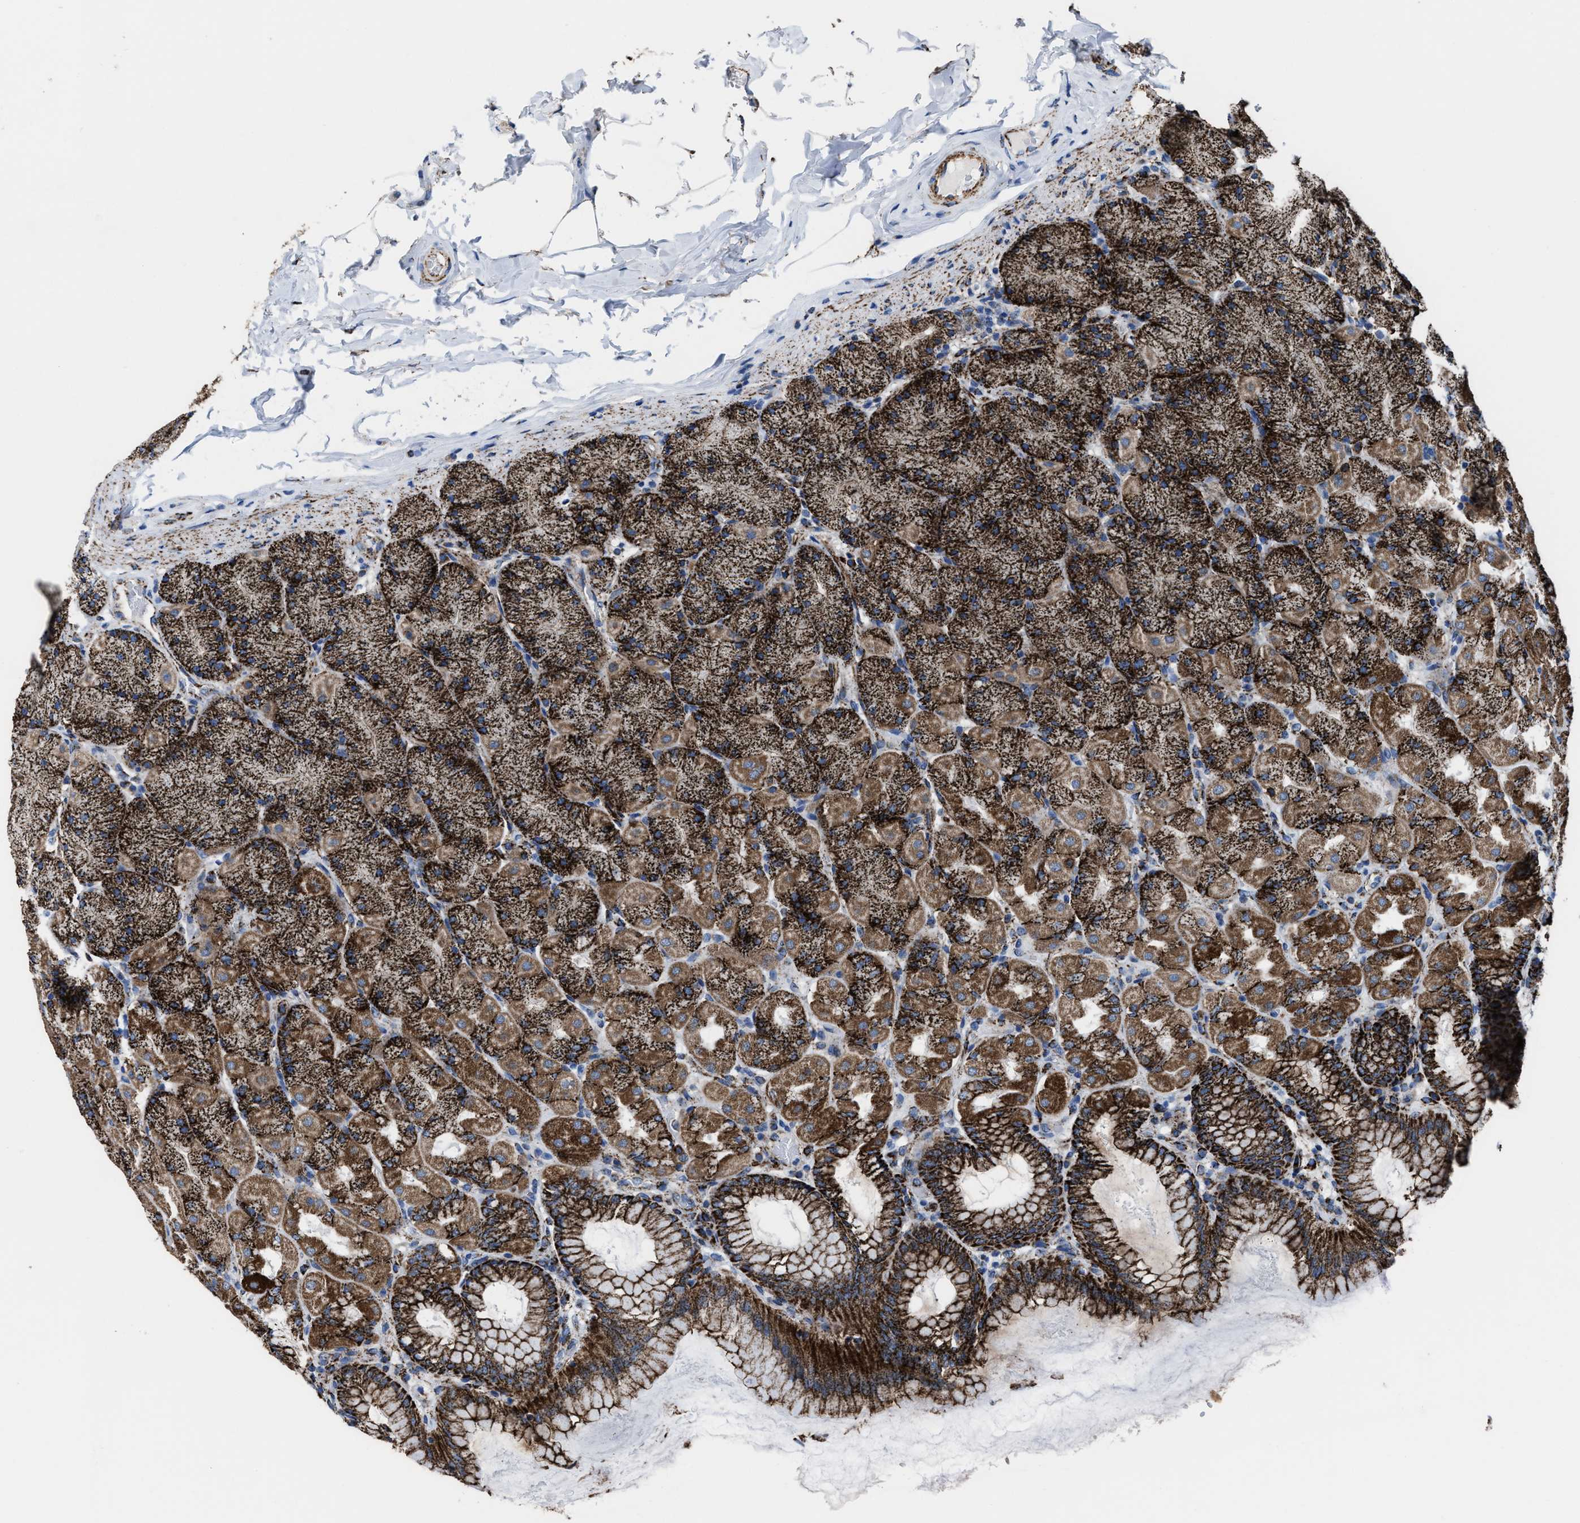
{"staining": {"intensity": "strong", "quantity": ">75%", "location": "cytoplasmic/membranous"}, "tissue": "stomach", "cell_type": "Glandular cells", "image_type": "normal", "snomed": [{"axis": "morphology", "description": "Normal tissue, NOS"}, {"axis": "topography", "description": "Stomach, upper"}], "caption": "Glandular cells demonstrate high levels of strong cytoplasmic/membranous positivity in about >75% of cells in unremarkable human stomach. The staining was performed using DAB, with brown indicating positive protein expression. Nuclei are stained blue with hematoxylin.", "gene": "ALDH1B1", "patient": {"sex": "female", "age": 56}}